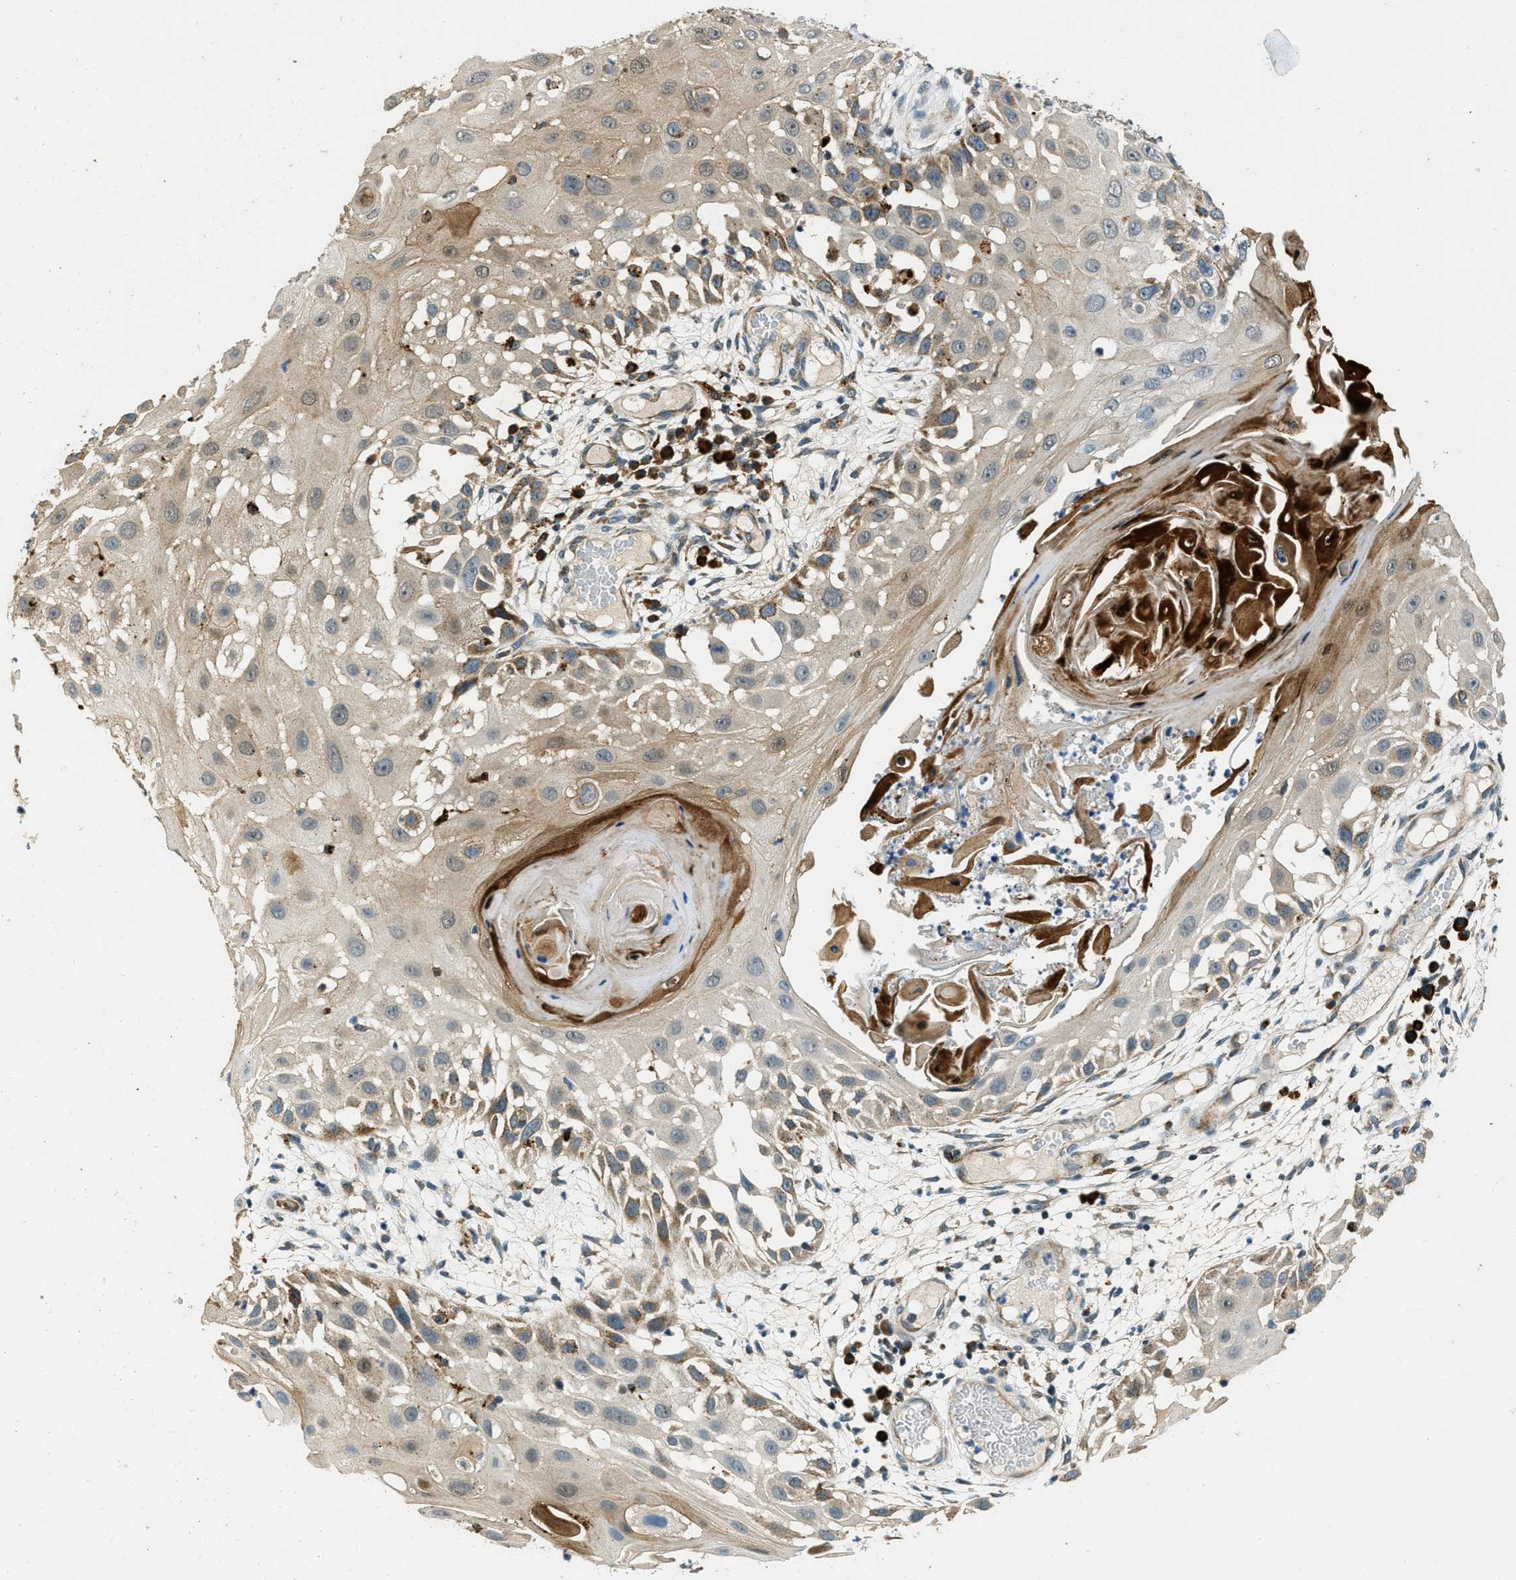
{"staining": {"intensity": "moderate", "quantity": "25%-75%", "location": "cytoplasmic/membranous"}, "tissue": "skin cancer", "cell_type": "Tumor cells", "image_type": "cancer", "snomed": [{"axis": "morphology", "description": "Squamous cell carcinoma, NOS"}, {"axis": "topography", "description": "Skin"}], "caption": "Immunohistochemical staining of human skin cancer (squamous cell carcinoma) shows medium levels of moderate cytoplasmic/membranous protein expression in approximately 25%-75% of tumor cells.", "gene": "HERC2", "patient": {"sex": "female", "age": 44}}